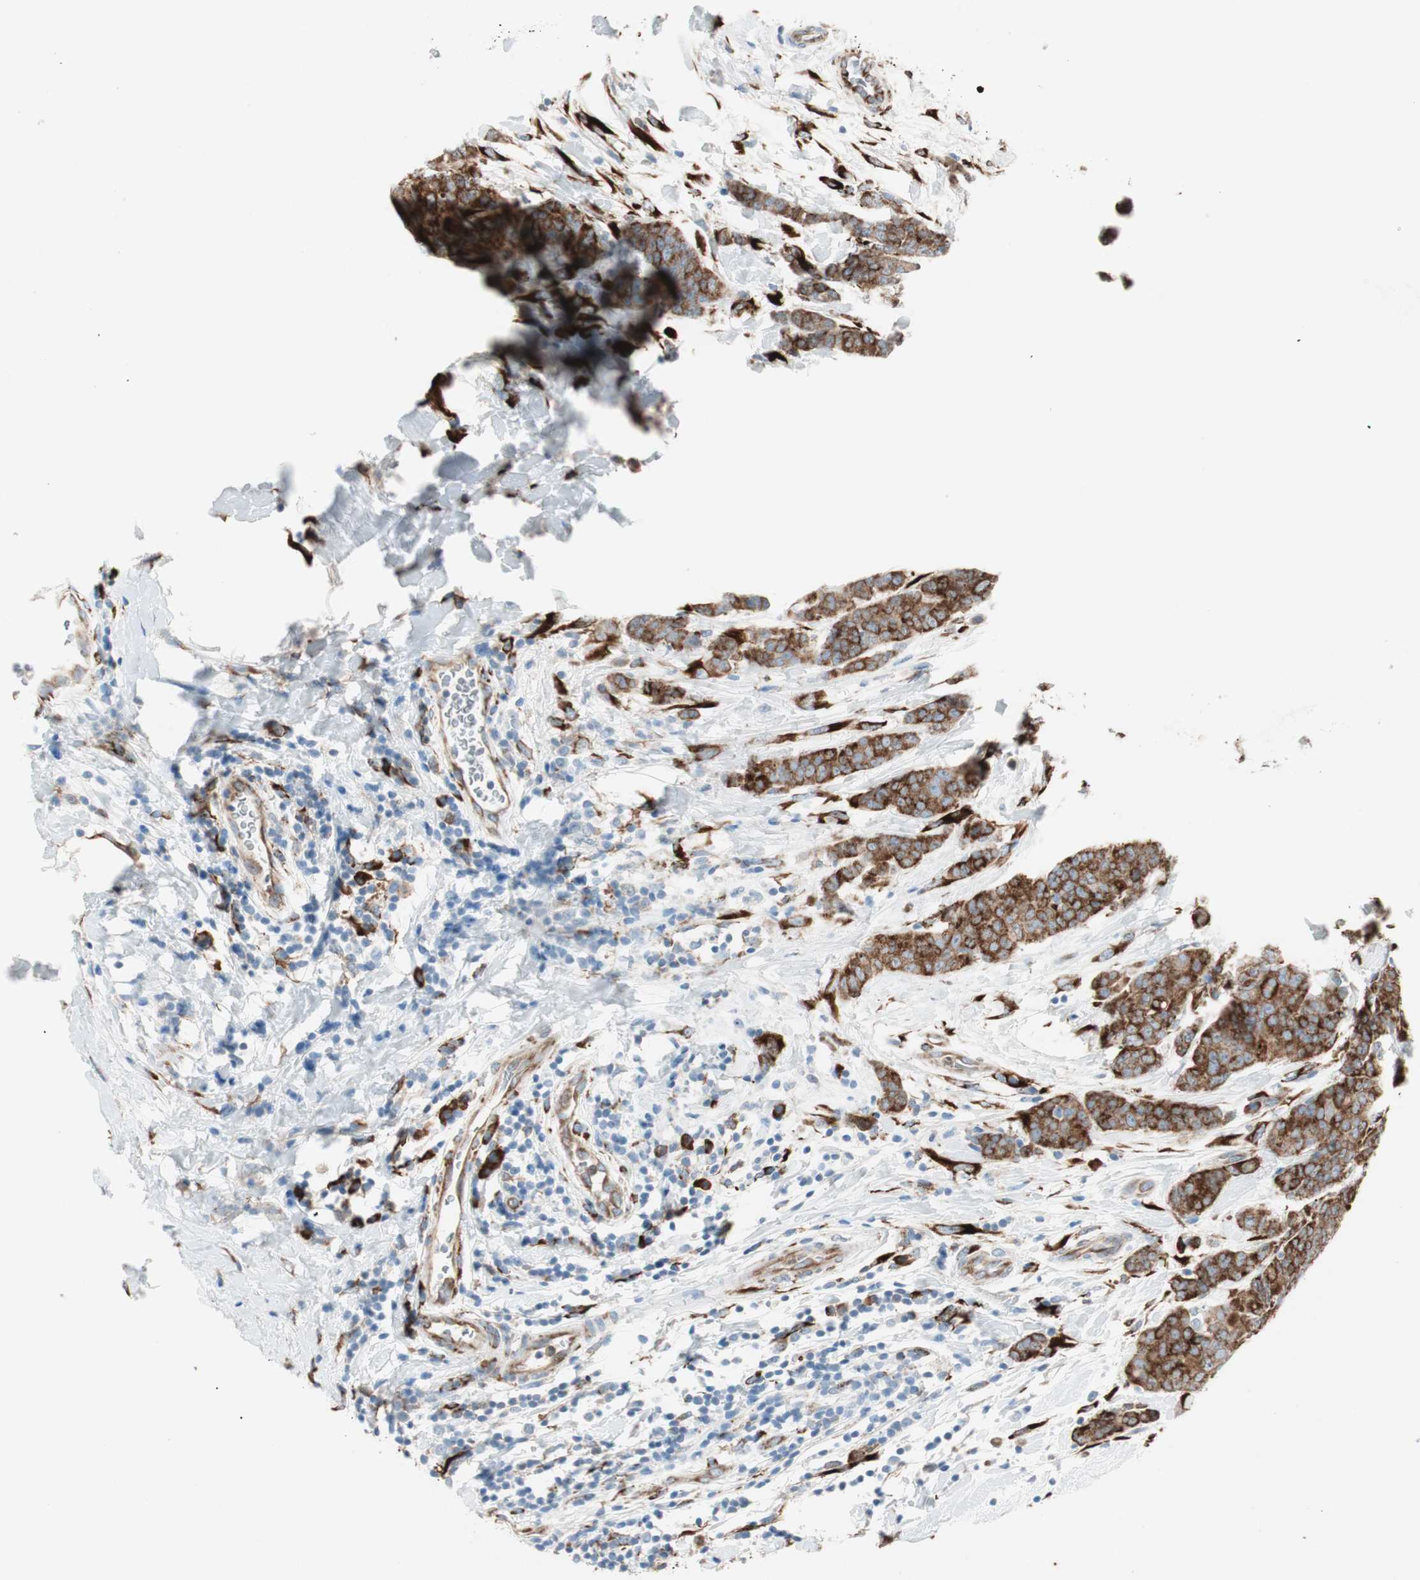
{"staining": {"intensity": "strong", "quantity": ">75%", "location": "cytoplasmic/membranous"}, "tissue": "breast cancer", "cell_type": "Tumor cells", "image_type": "cancer", "snomed": [{"axis": "morphology", "description": "Duct carcinoma"}, {"axis": "topography", "description": "Breast"}], "caption": "Invasive ductal carcinoma (breast) stained for a protein (brown) exhibits strong cytoplasmic/membranous positive staining in about >75% of tumor cells.", "gene": "P4HTM", "patient": {"sex": "female", "age": 40}}